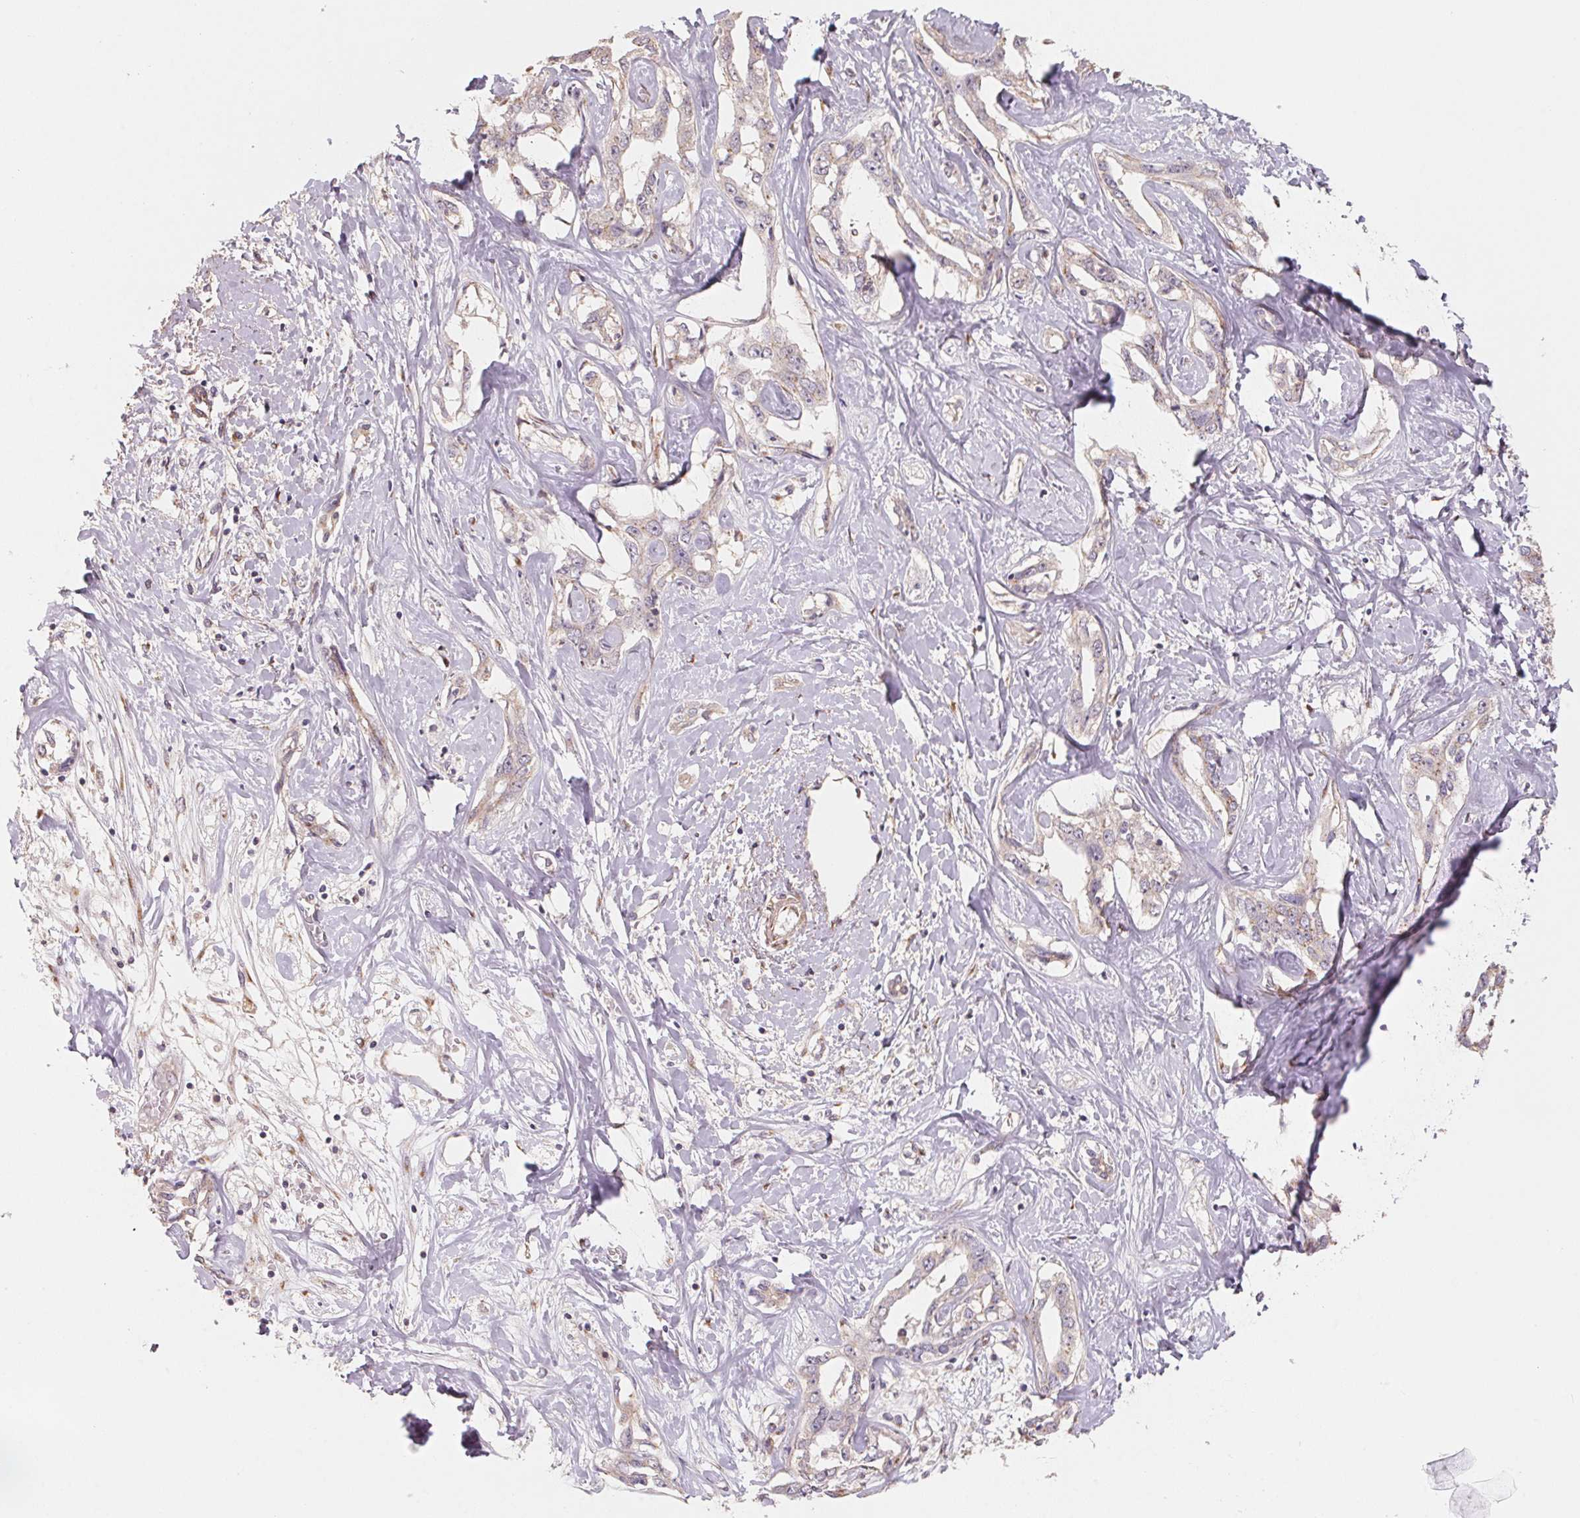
{"staining": {"intensity": "weak", "quantity": "<25%", "location": "cytoplasmic/membranous"}, "tissue": "liver cancer", "cell_type": "Tumor cells", "image_type": "cancer", "snomed": [{"axis": "morphology", "description": "Cholangiocarcinoma"}, {"axis": "topography", "description": "Liver"}], "caption": "The IHC photomicrograph has no significant positivity in tumor cells of cholangiocarcinoma (liver) tissue.", "gene": "TSPAN12", "patient": {"sex": "male", "age": 59}}